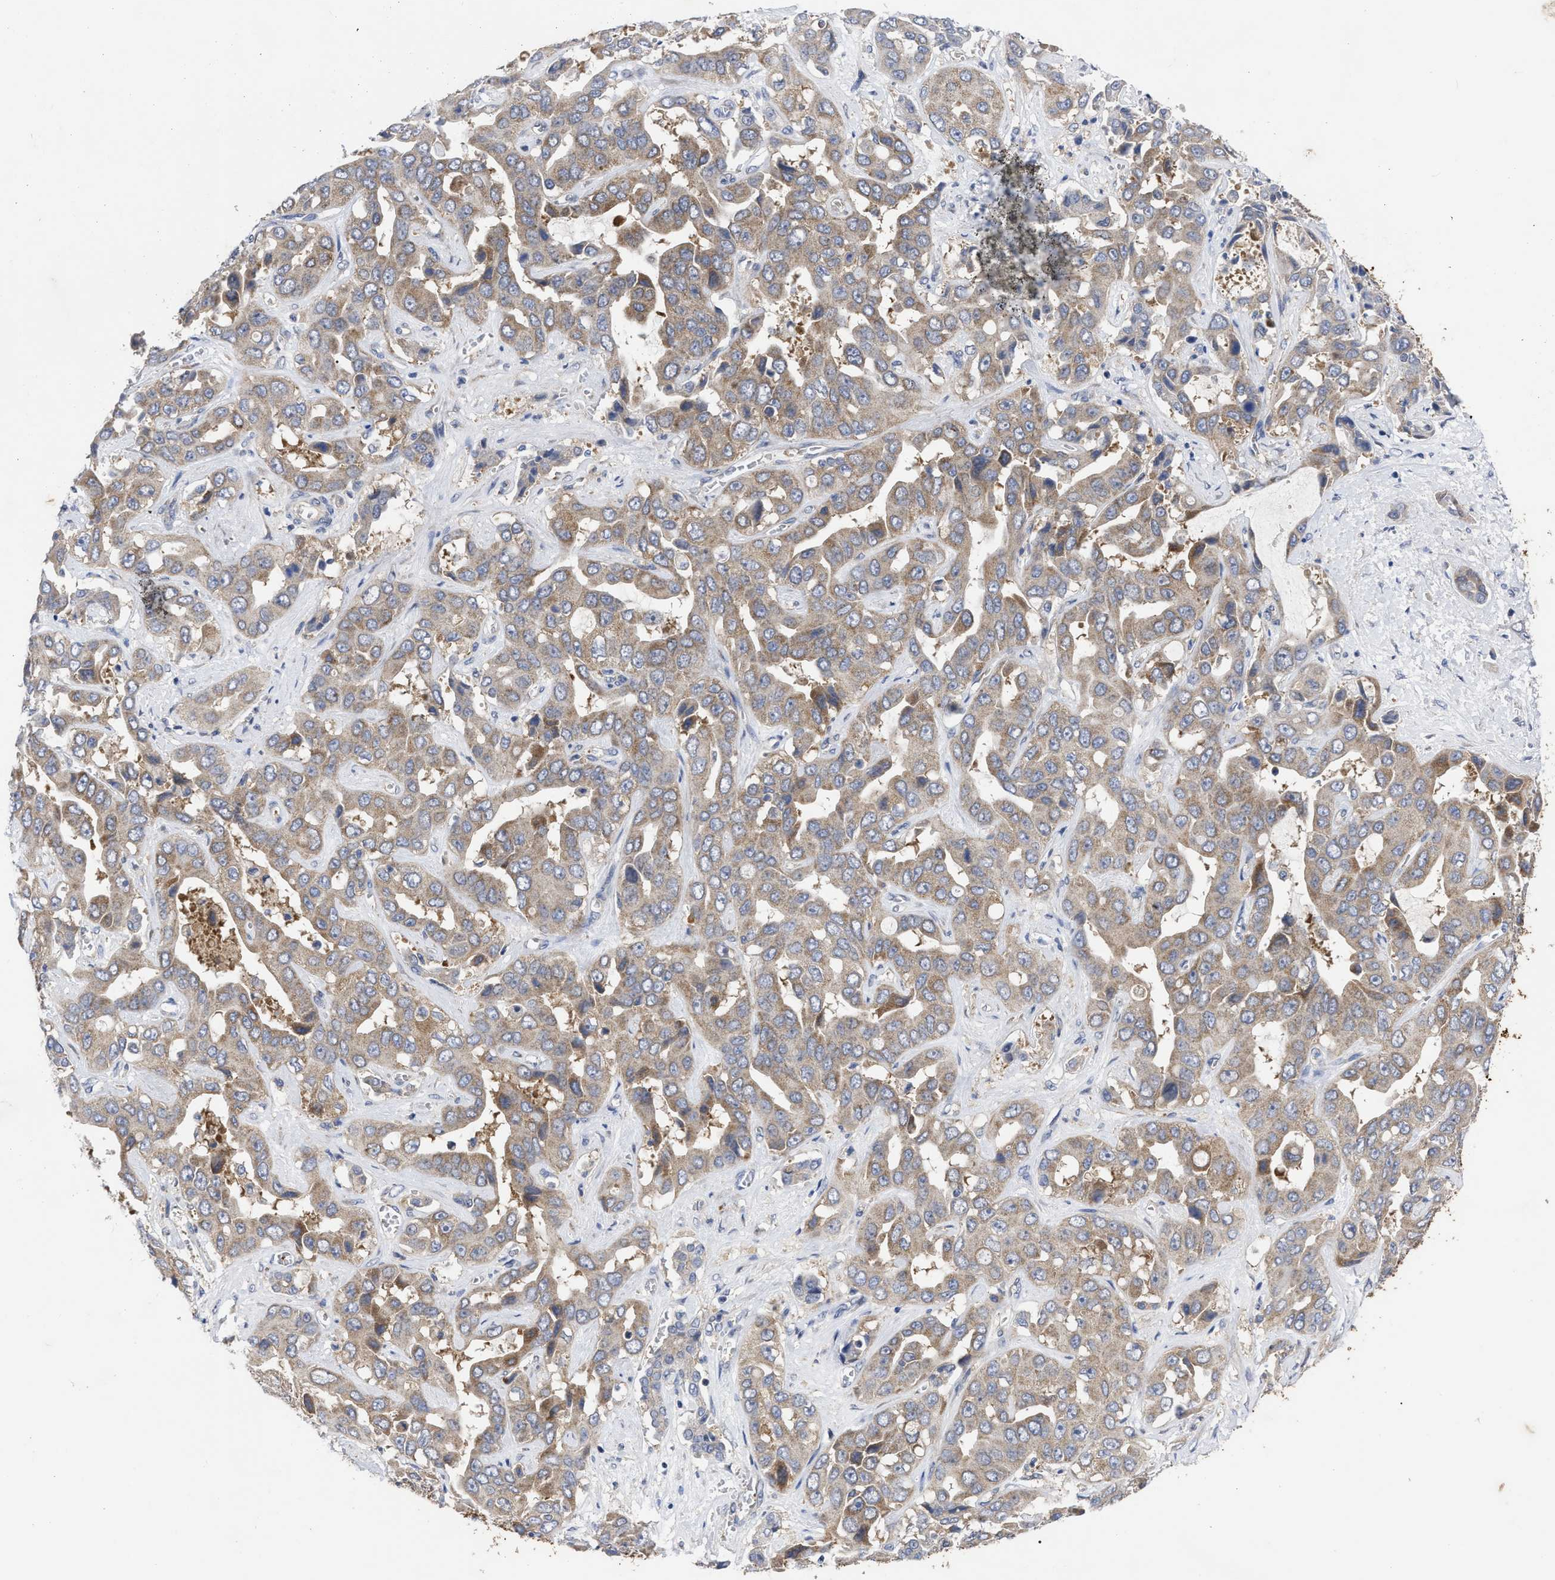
{"staining": {"intensity": "weak", "quantity": ">75%", "location": "cytoplasmic/membranous"}, "tissue": "liver cancer", "cell_type": "Tumor cells", "image_type": "cancer", "snomed": [{"axis": "morphology", "description": "Cholangiocarcinoma"}, {"axis": "topography", "description": "Liver"}], "caption": "An image of liver cholangiocarcinoma stained for a protein demonstrates weak cytoplasmic/membranous brown staining in tumor cells.", "gene": "TCP1", "patient": {"sex": "female", "age": 52}}